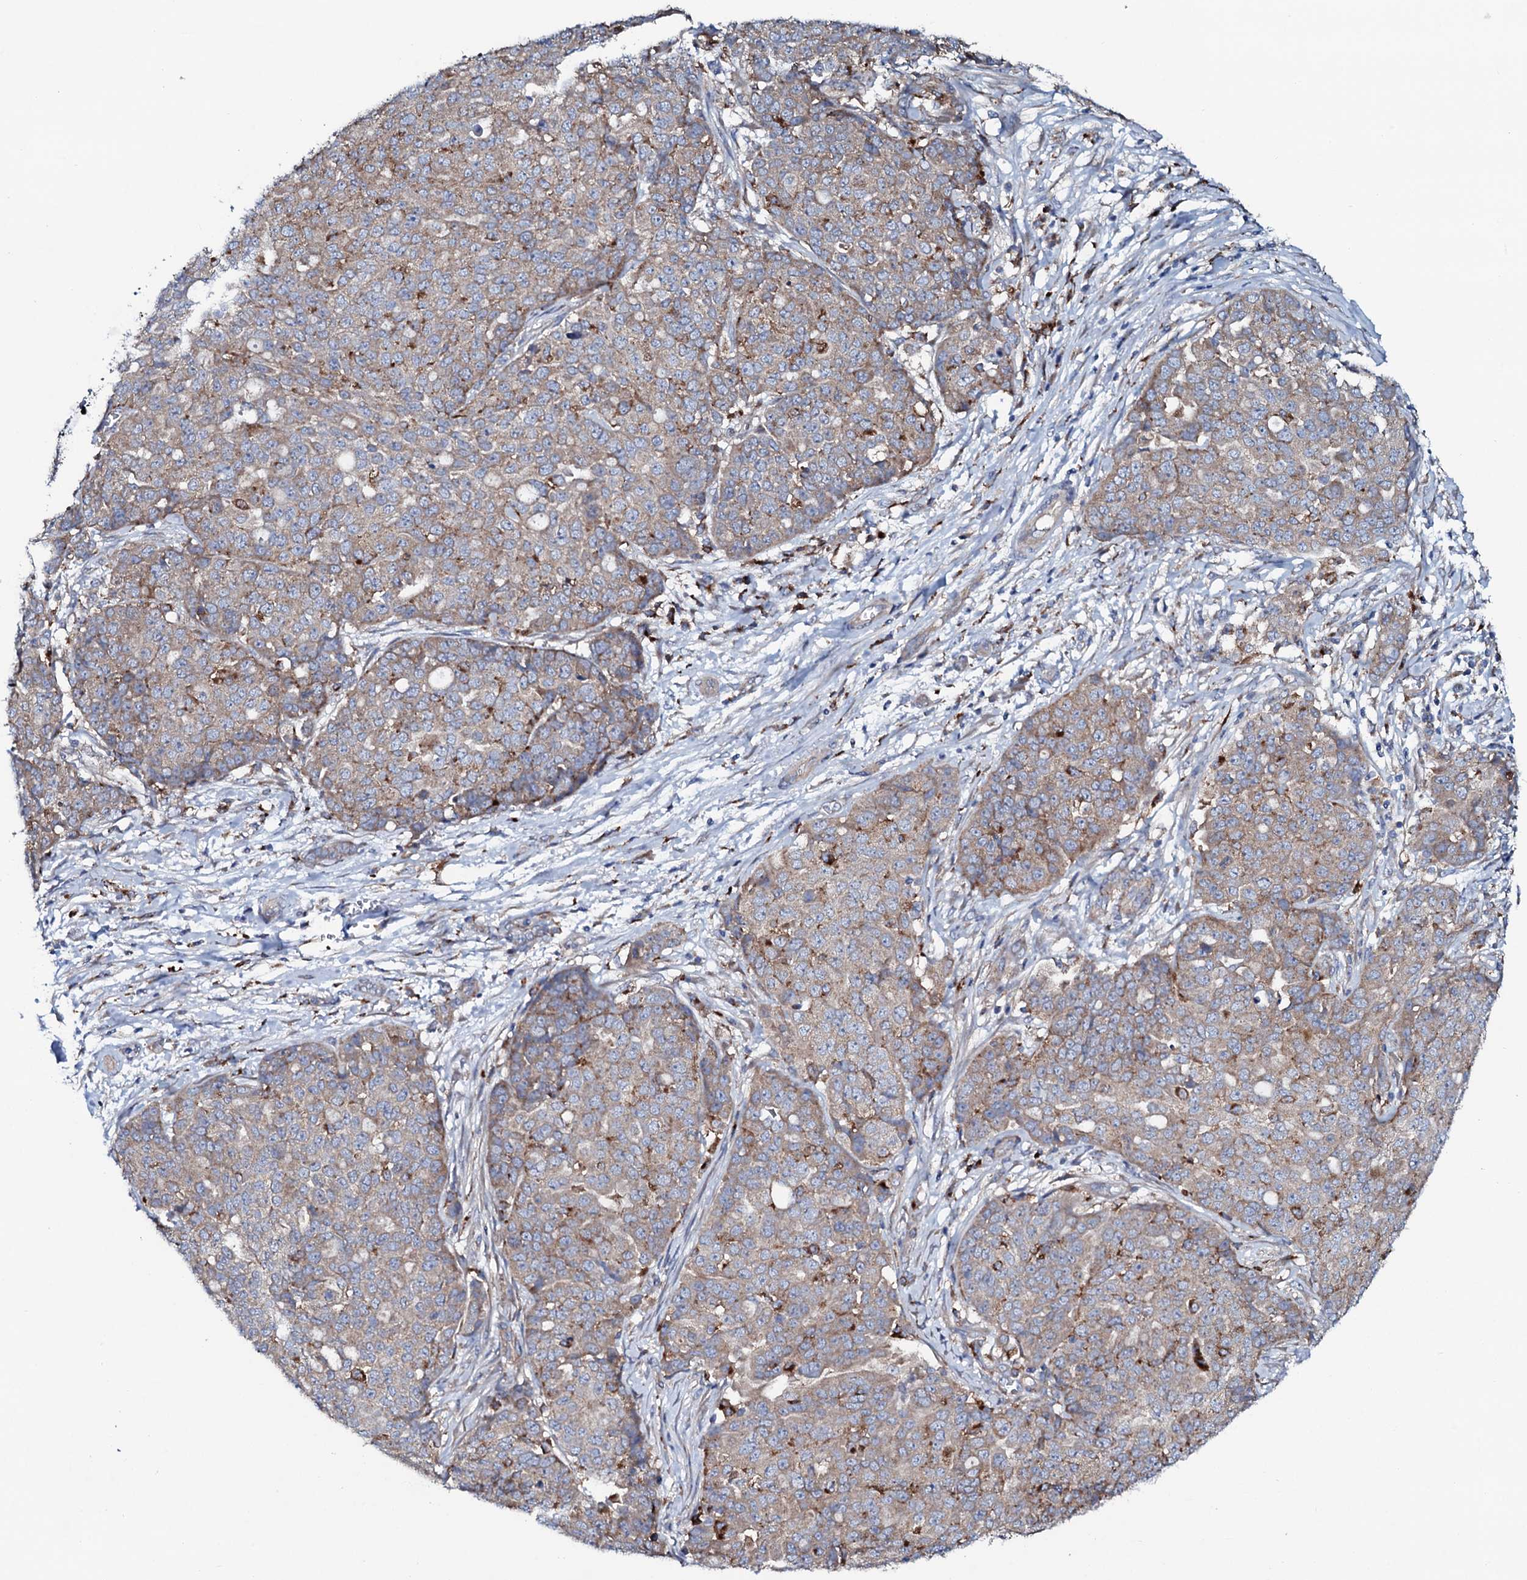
{"staining": {"intensity": "weak", "quantity": "25%-75%", "location": "cytoplasmic/membranous"}, "tissue": "ovarian cancer", "cell_type": "Tumor cells", "image_type": "cancer", "snomed": [{"axis": "morphology", "description": "Cystadenocarcinoma, serous, NOS"}, {"axis": "topography", "description": "Soft tissue"}, {"axis": "topography", "description": "Ovary"}], "caption": "Serous cystadenocarcinoma (ovarian) stained with DAB immunohistochemistry (IHC) demonstrates low levels of weak cytoplasmic/membranous positivity in about 25%-75% of tumor cells. The staining was performed using DAB (3,3'-diaminobenzidine), with brown indicating positive protein expression. Nuclei are stained blue with hematoxylin.", "gene": "P2RX4", "patient": {"sex": "female", "age": 57}}